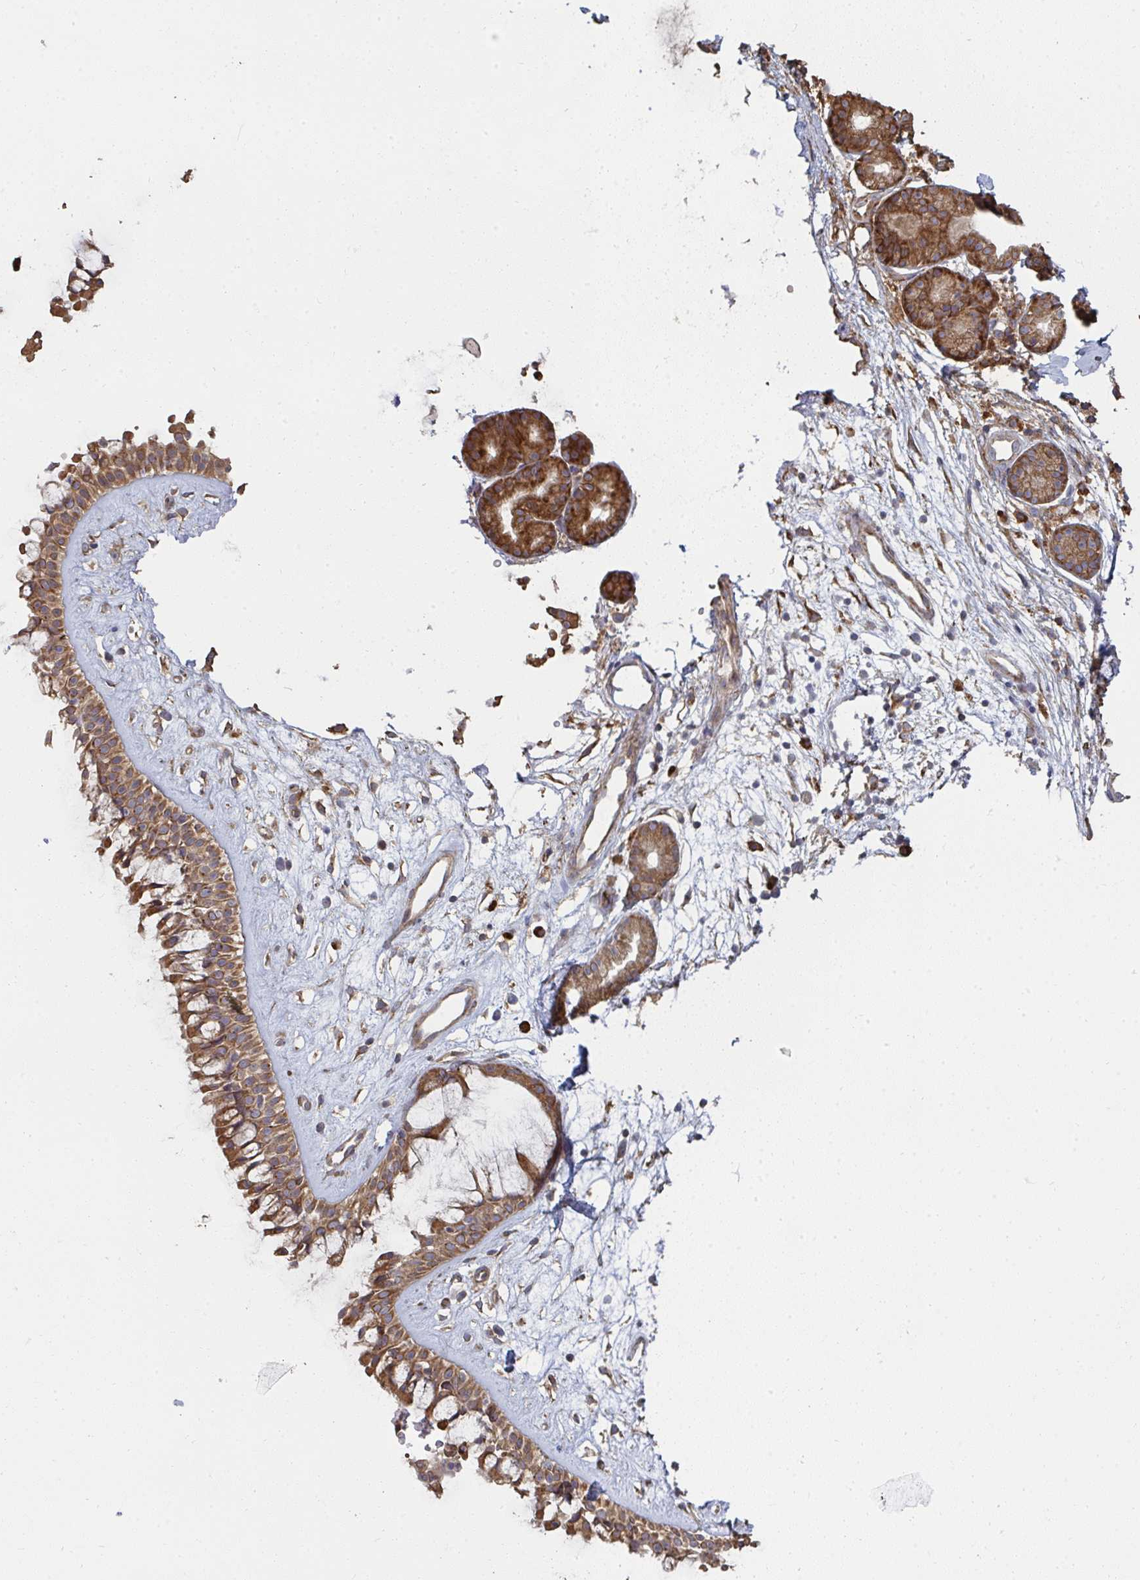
{"staining": {"intensity": "moderate", "quantity": ">75%", "location": "cytoplasmic/membranous"}, "tissue": "nasopharynx", "cell_type": "Respiratory epithelial cells", "image_type": "normal", "snomed": [{"axis": "morphology", "description": "Normal tissue, NOS"}, {"axis": "topography", "description": "Nasopharynx"}], "caption": "High-power microscopy captured an immunohistochemistry image of normal nasopharynx, revealing moderate cytoplasmic/membranous staining in approximately >75% of respiratory epithelial cells.", "gene": "ZFYVE28", "patient": {"sex": "male", "age": 32}}